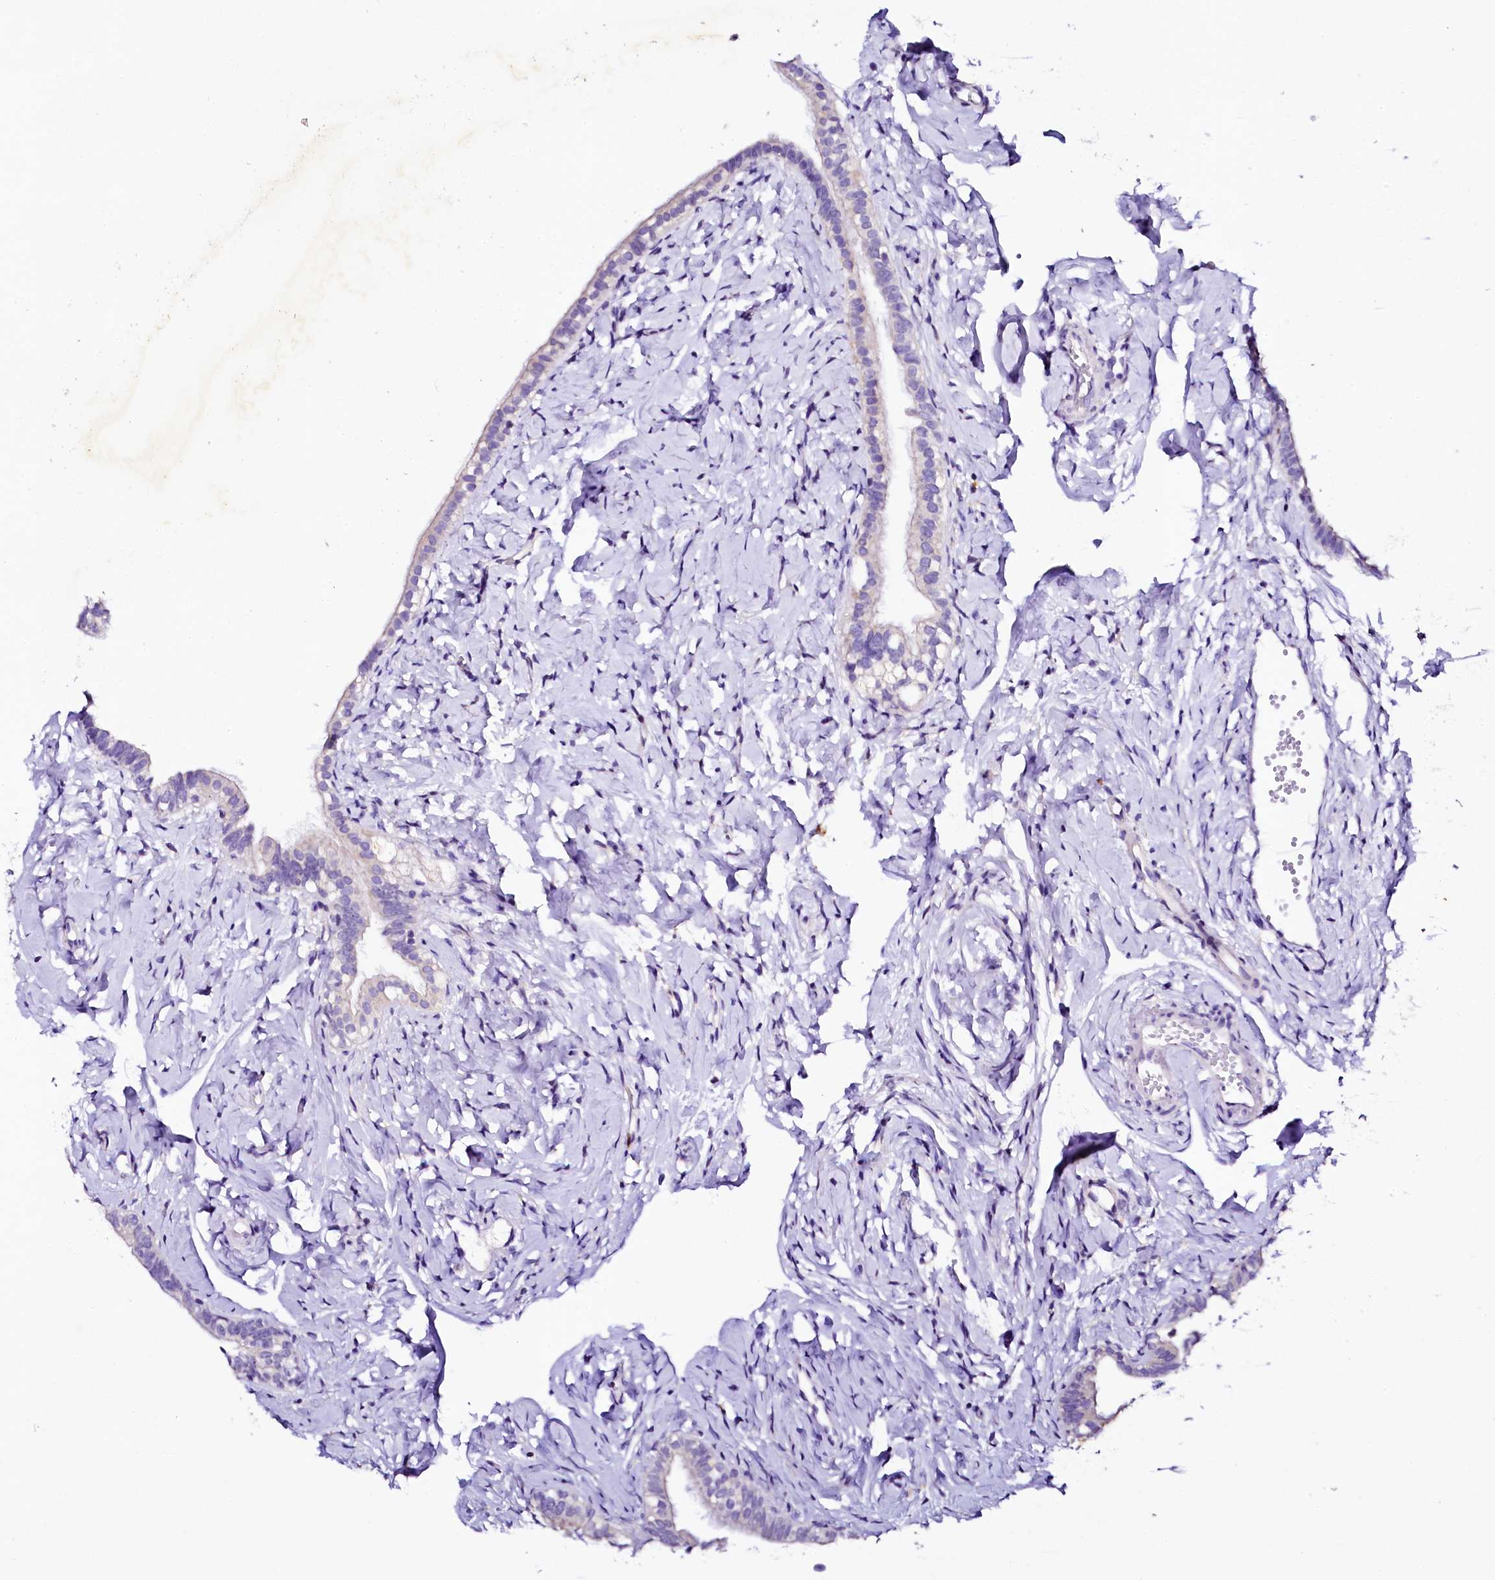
{"staining": {"intensity": "negative", "quantity": "none", "location": "none"}, "tissue": "fallopian tube", "cell_type": "Glandular cells", "image_type": "normal", "snomed": [{"axis": "morphology", "description": "Normal tissue, NOS"}, {"axis": "topography", "description": "Fallopian tube"}], "caption": "The histopathology image demonstrates no staining of glandular cells in unremarkable fallopian tube. (Brightfield microscopy of DAB (3,3'-diaminobenzidine) immunohistochemistry (IHC) at high magnification).", "gene": "NAA16", "patient": {"sex": "female", "age": 66}}